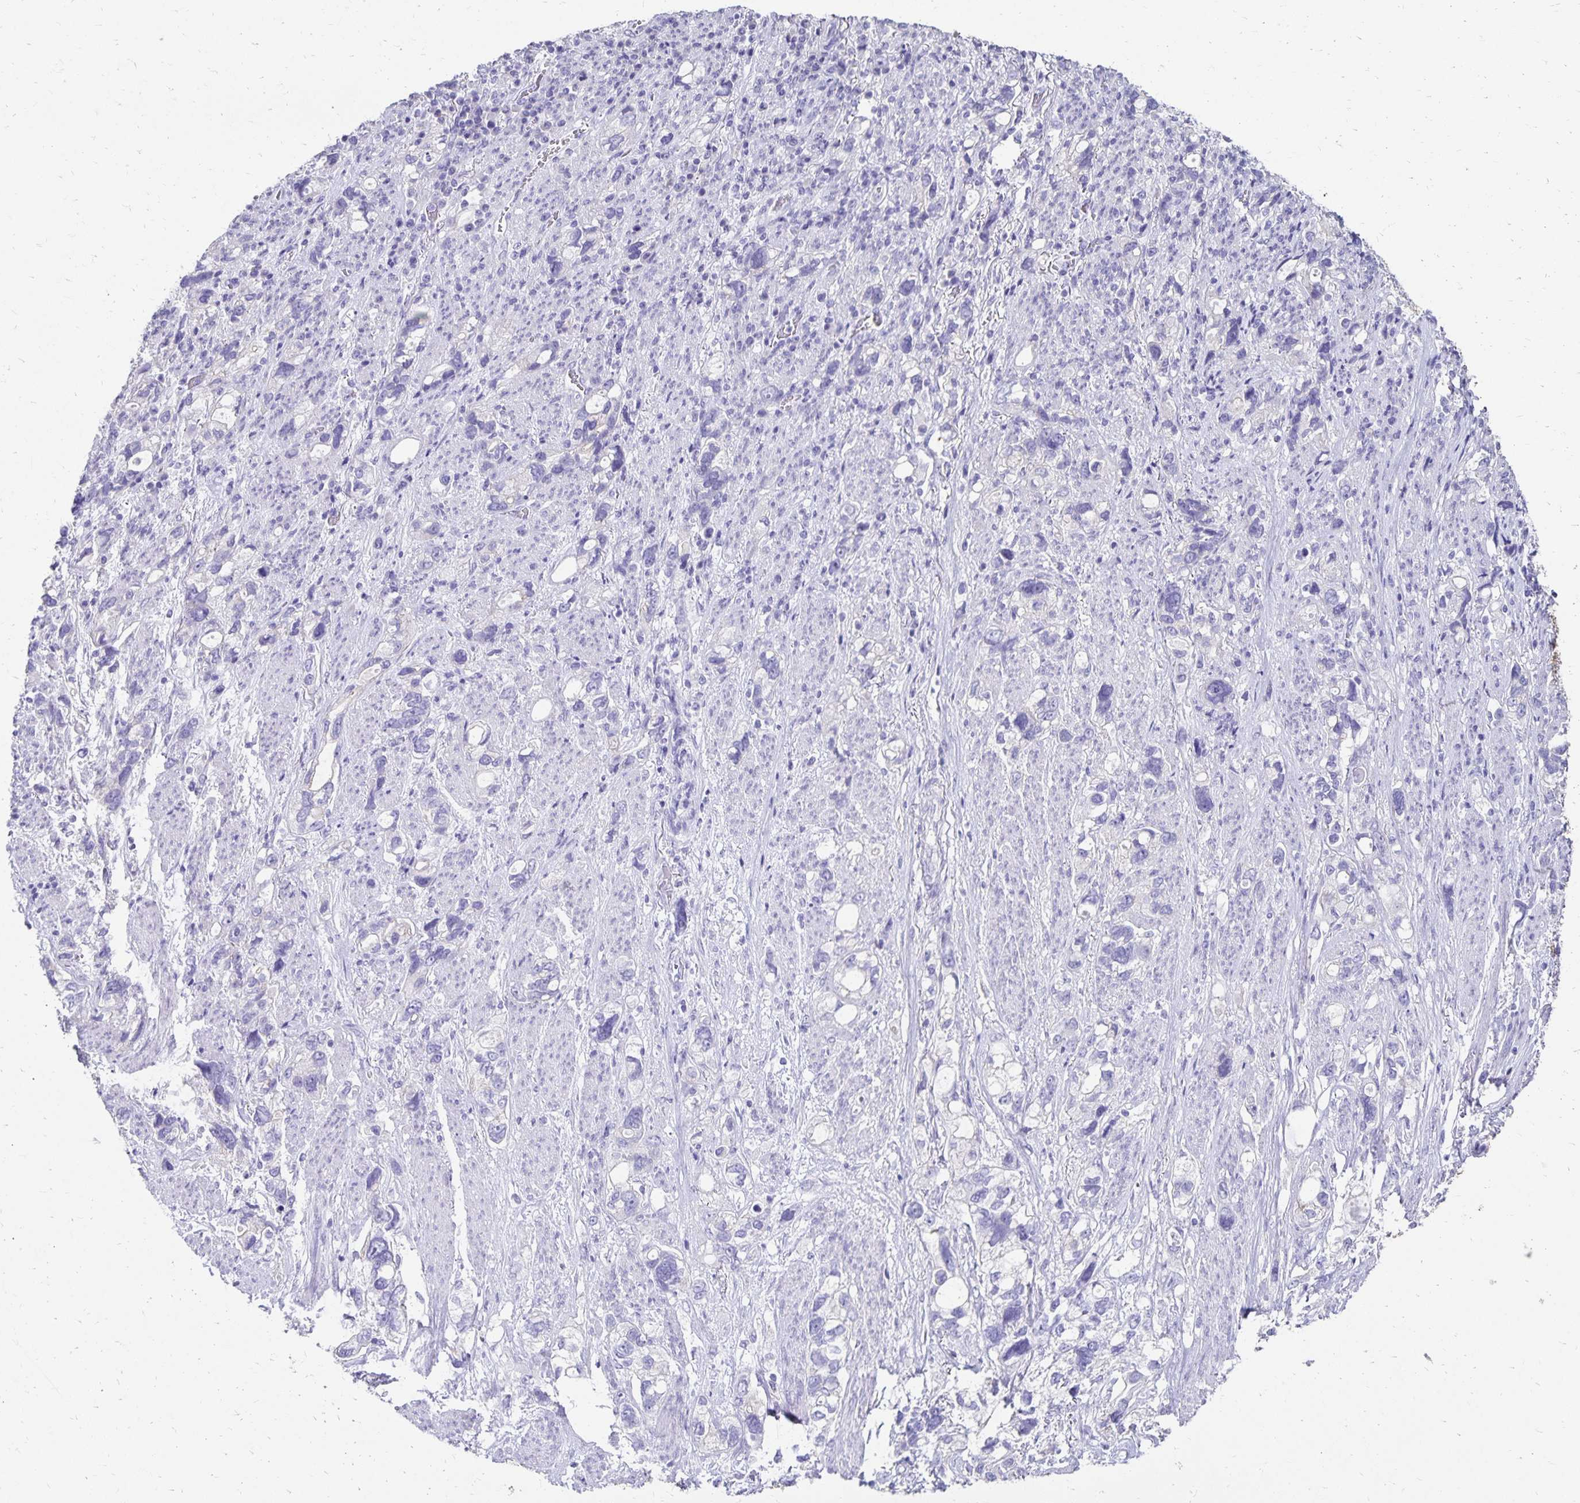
{"staining": {"intensity": "negative", "quantity": "none", "location": "none"}, "tissue": "stomach cancer", "cell_type": "Tumor cells", "image_type": "cancer", "snomed": [{"axis": "morphology", "description": "Adenocarcinoma, NOS"}, {"axis": "topography", "description": "Stomach, upper"}], "caption": "The immunohistochemistry (IHC) photomicrograph has no significant staining in tumor cells of stomach cancer (adenocarcinoma) tissue.", "gene": "DYNLT4", "patient": {"sex": "female", "age": 81}}